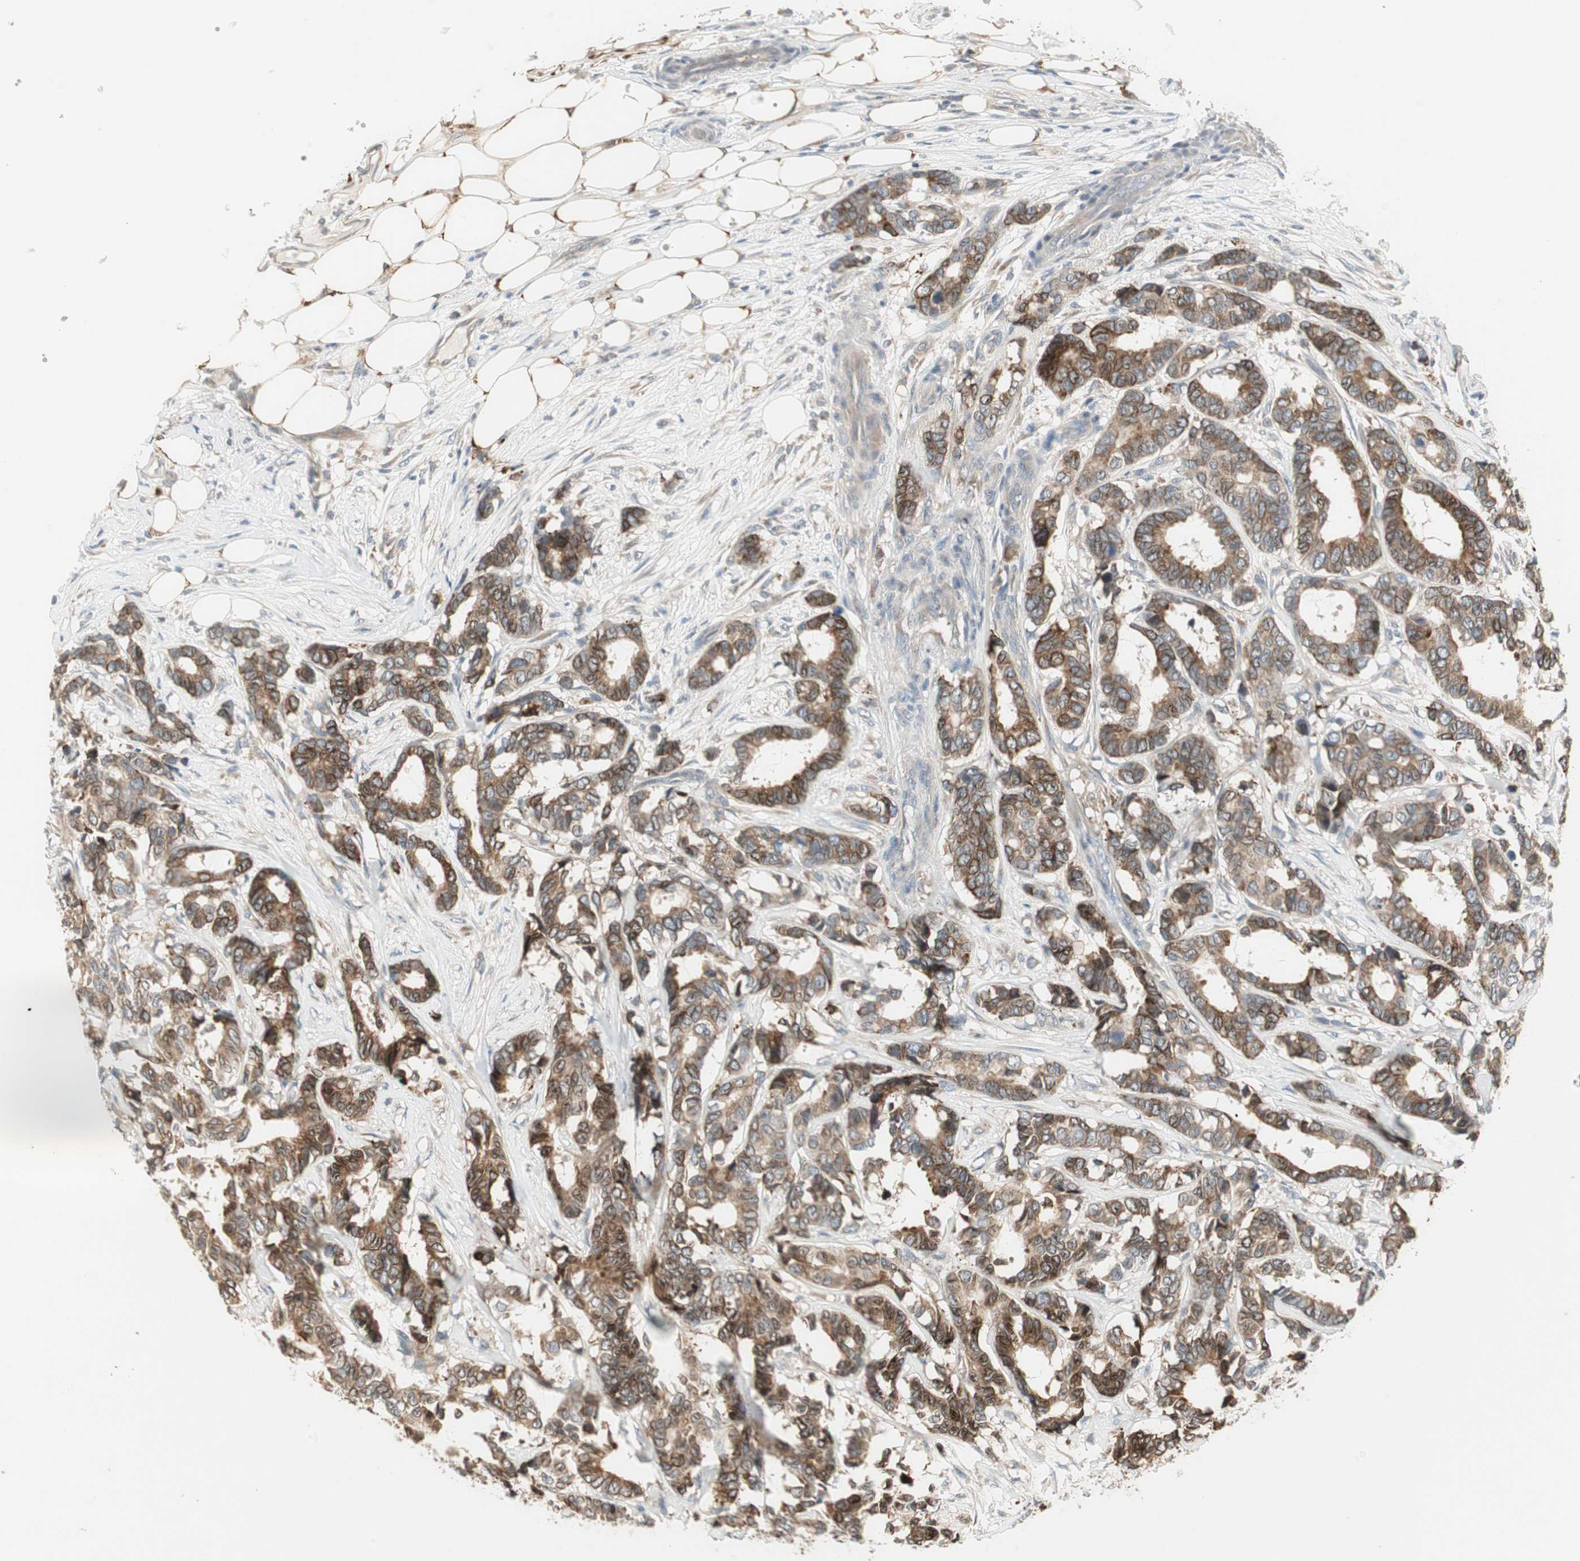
{"staining": {"intensity": "strong", "quantity": ">75%", "location": "cytoplasmic/membranous"}, "tissue": "breast cancer", "cell_type": "Tumor cells", "image_type": "cancer", "snomed": [{"axis": "morphology", "description": "Duct carcinoma"}, {"axis": "topography", "description": "Breast"}], "caption": "This histopathology image shows breast intraductal carcinoma stained with IHC to label a protein in brown. The cytoplasmic/membranous of tumor cells show strong positivity for the protein. Nuclei are counter-stained blue.", "gene": "ZFP36", "patient": {"sex": "female", "age": 87}}